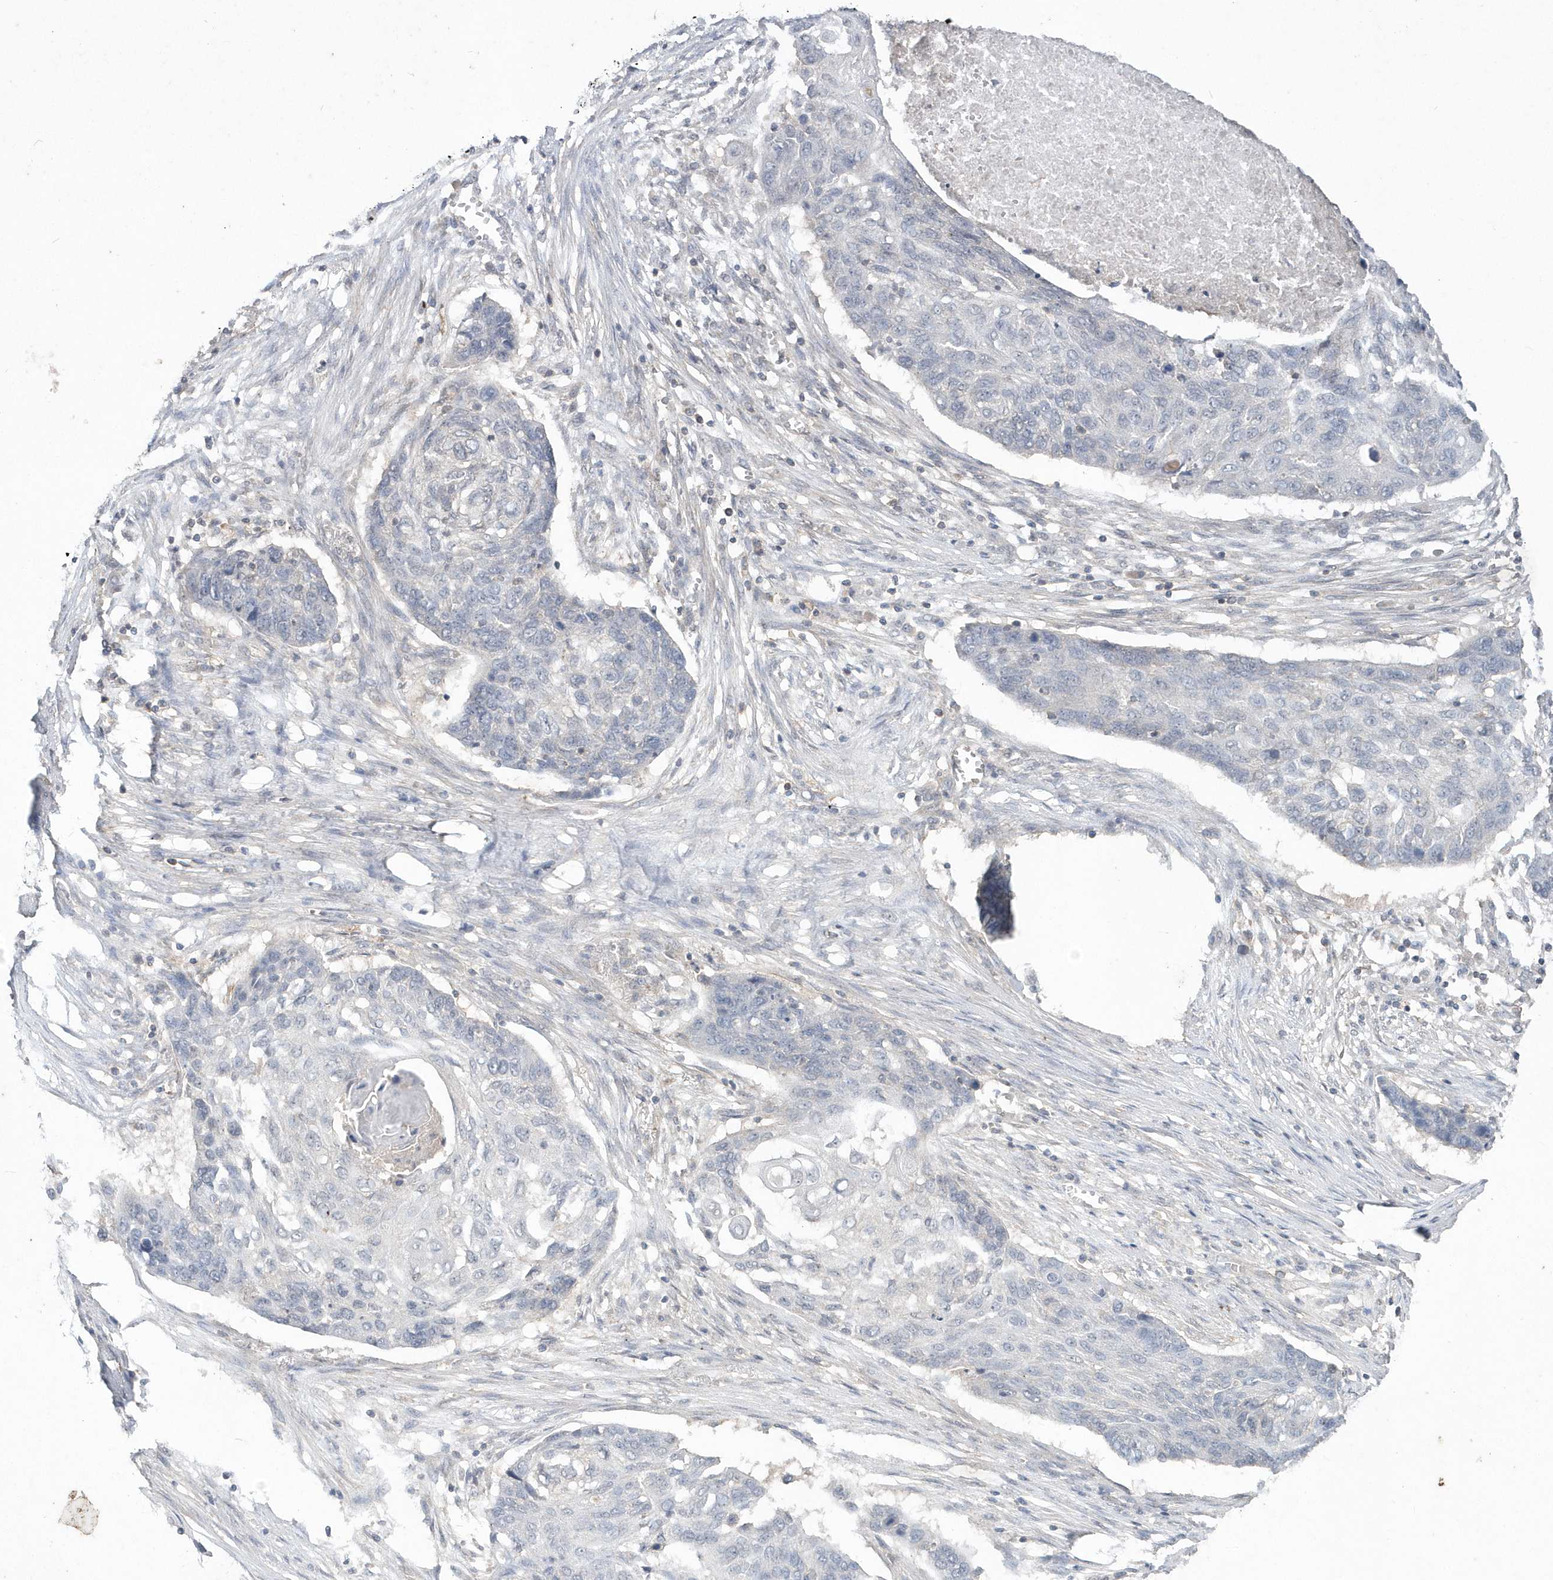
{"staining": {"intensity": "negative", "quantity": "none", "location": "none"}, "tissue": "lung cancer", "cell_type": "Tumor cells", "image_type": "cancer", "snomed": [{"axis": "morphology", "description": "Squamous cell carcinoma, NOS"}, {"axis": "topography", "description": "Lung"}], "caption": "Tumor cells show no significant staining in lung cancer (squamous cell carcinoma).", "gene": "AKR7A2", "patient": {"sex": "female", "age": 63}}